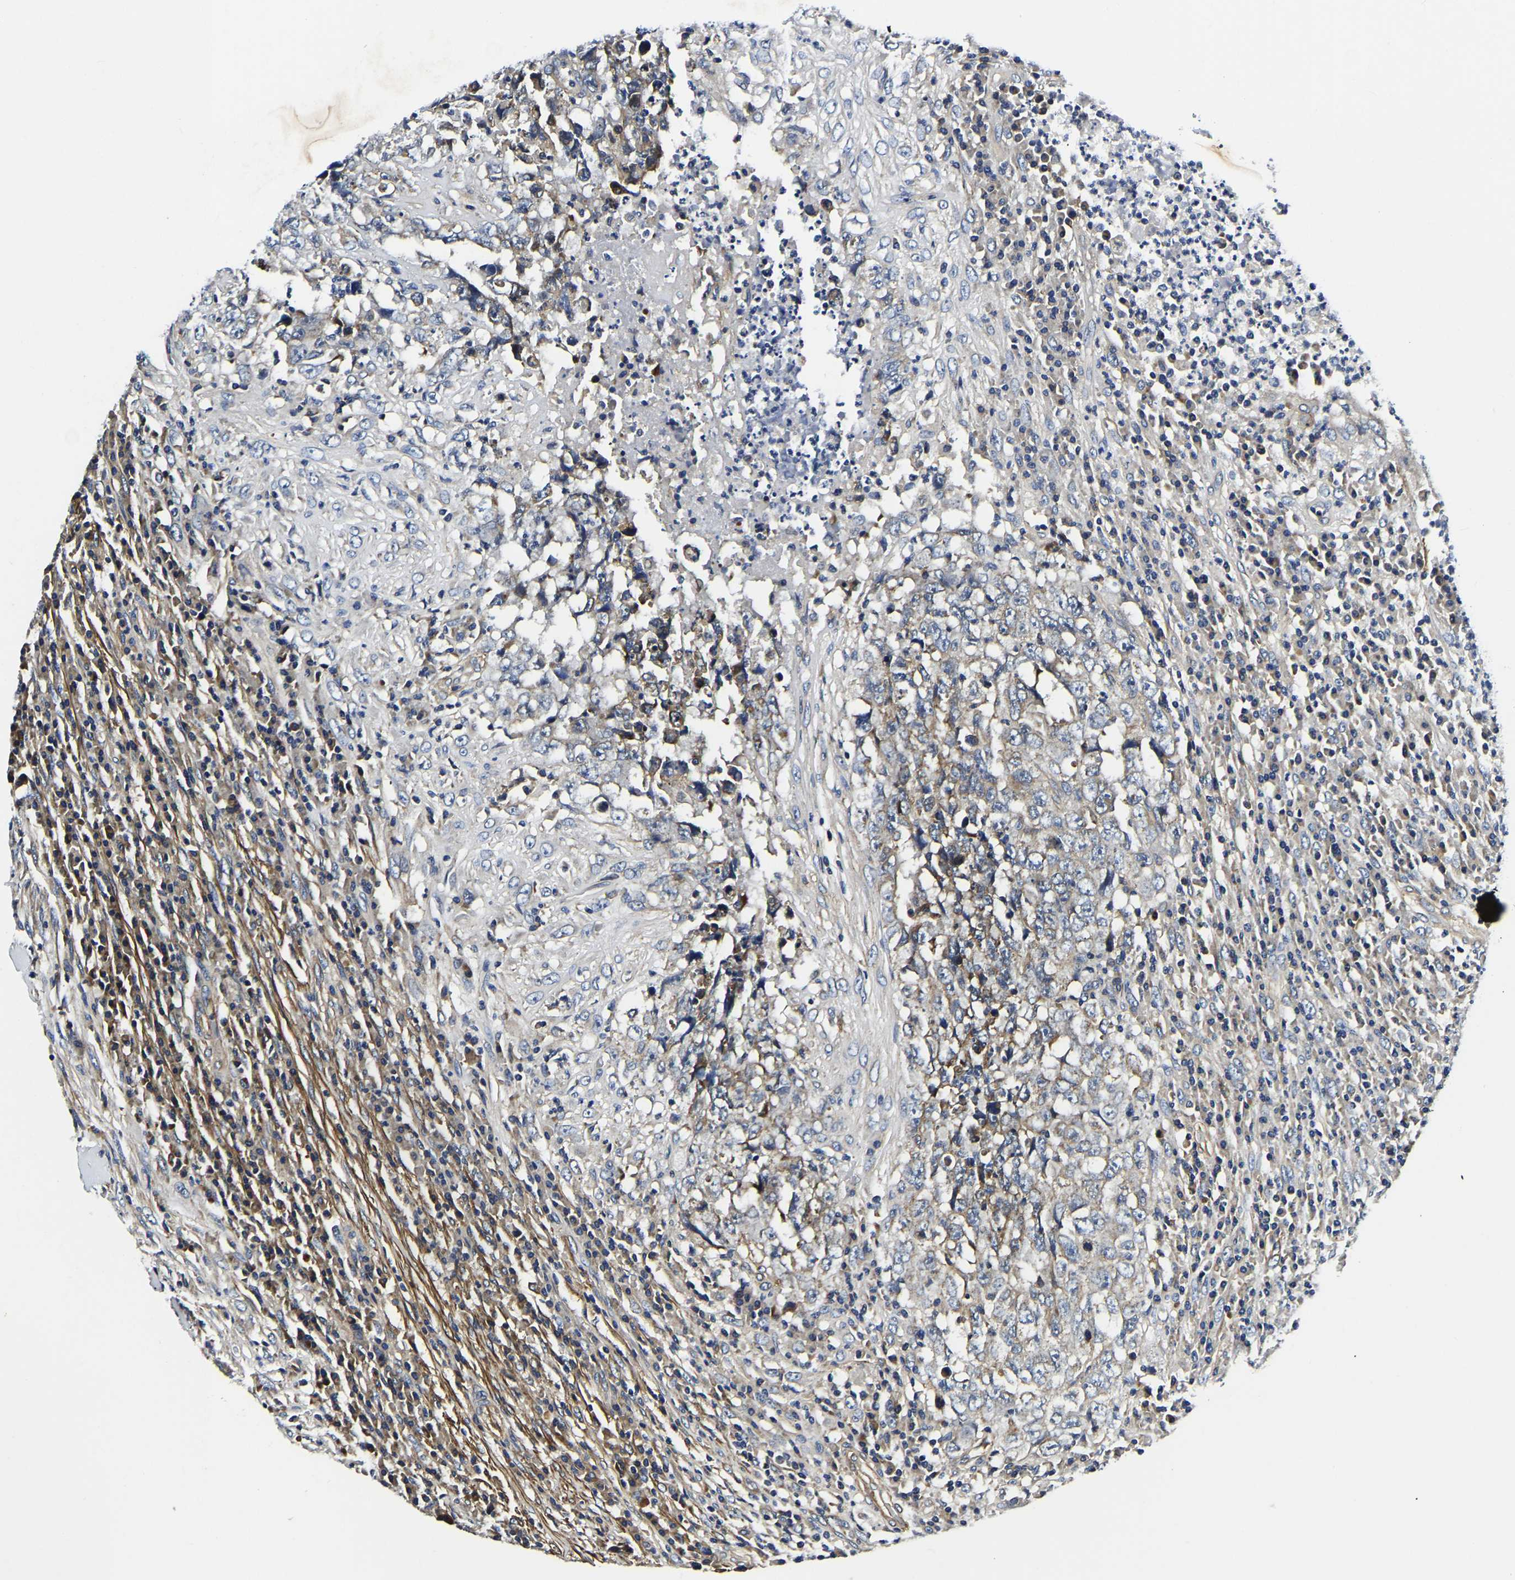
{"staining": {"intensity": "weak", "quantity": "<25%", "location": "cytoplasmic/membranous"}, "tissue": "testis cancer", "cell_type": "Tumor cells", "image_type": "cancer", "snomed": [{"axis": "morphology", "description": "Necrosis, NOS"}, {"axis": "morphology", "description": "Carcinoma, Embryonal, NOS"}, {"axis": "topography", "description": "Testis"}], "caption": "This is an immunohistochemistry (IHC) micrograph of human testis cancer. There is no expression in tumor cells.", "gene": "KCTD17", "patient": {"sex": "male", "age": 19}}